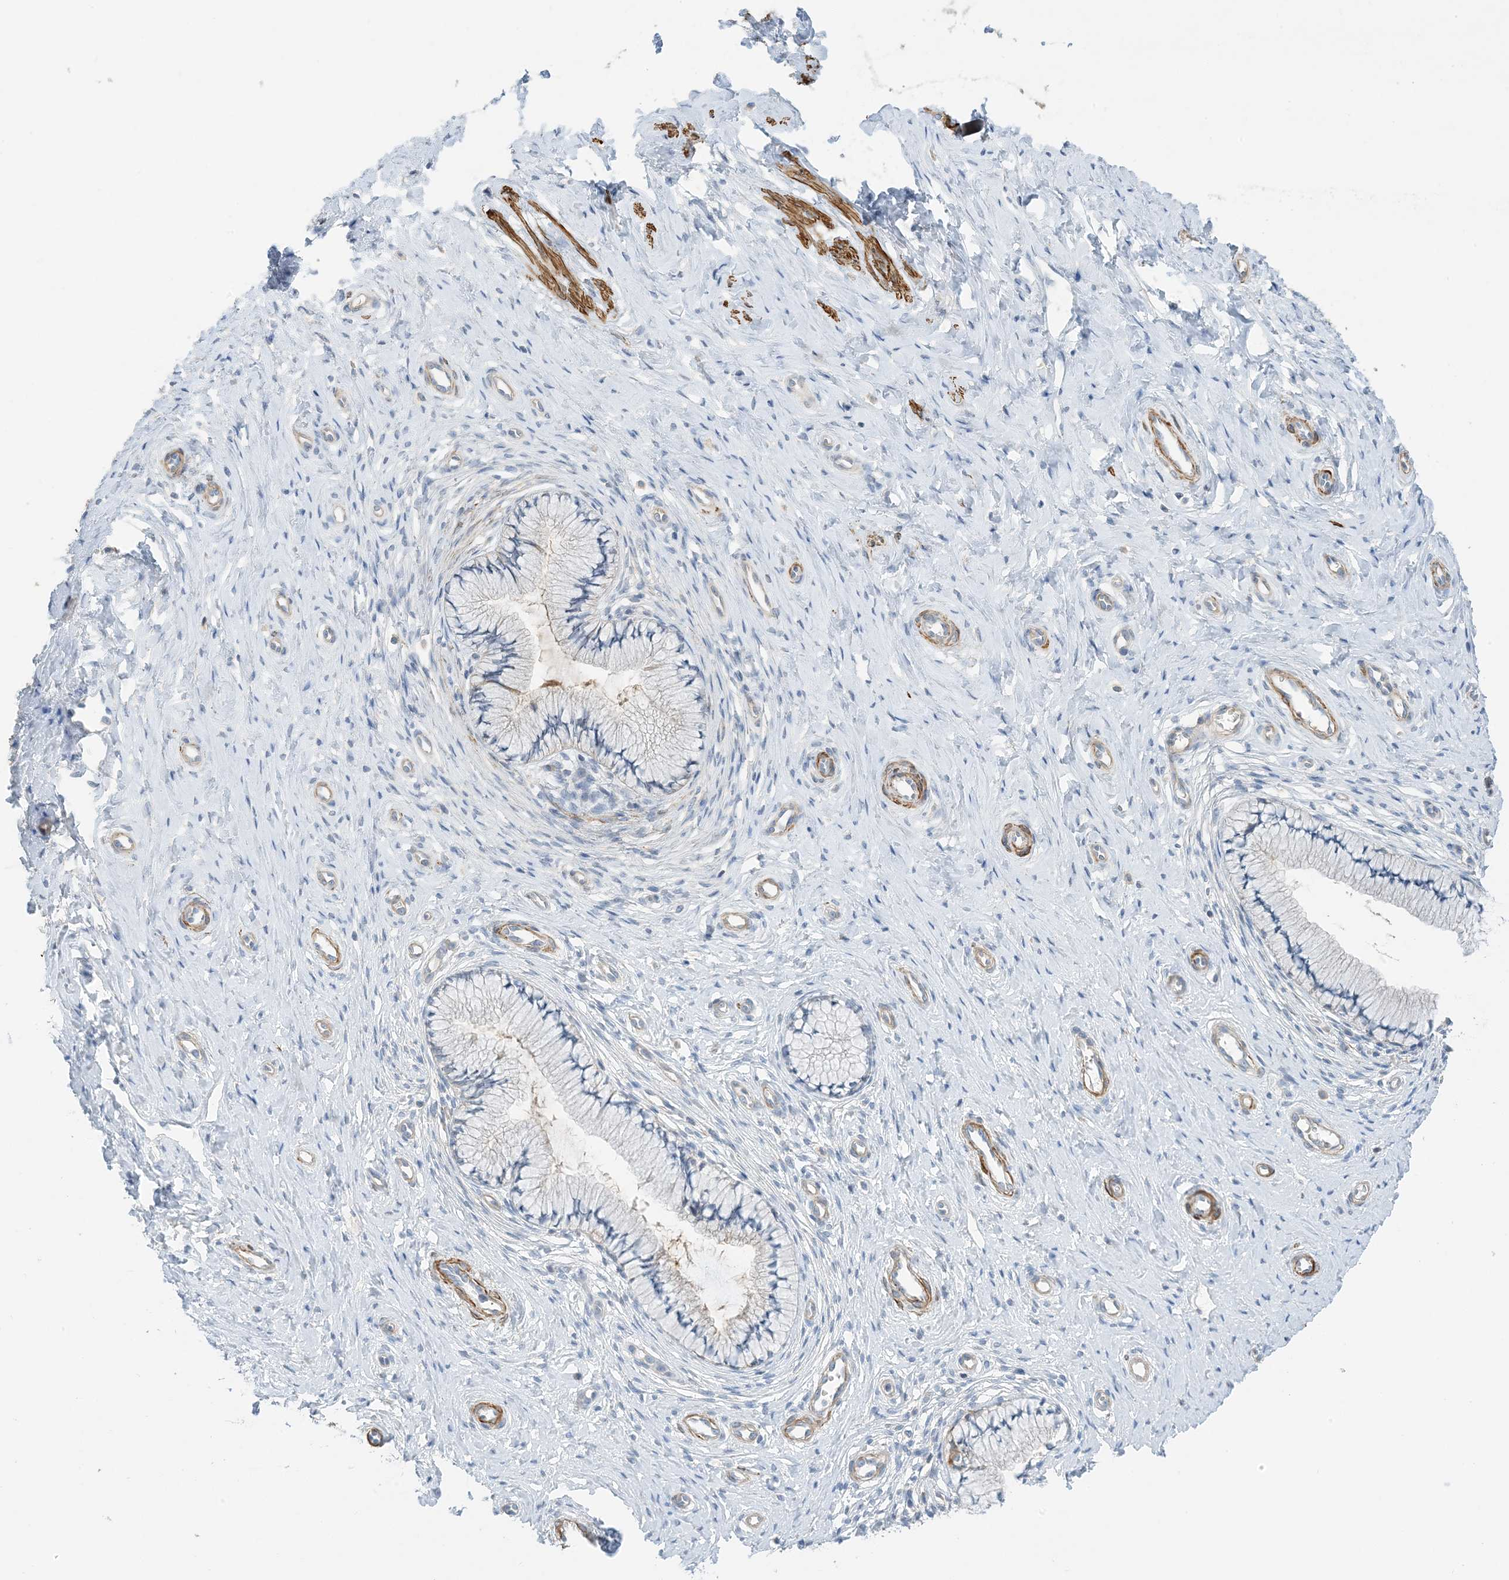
{"staining": {"intensity": "negative", "quantity": "none", "location": "none"}, "tissue": "cervix", "cell_type": "Glandular cells", "image_type": "normal", "snomed": [{"axis": "morphology", "description": "Normal tissue, NOS"}, {"axis": "topography", "description": "Cervix"}], "caption": "Immunohistochemical staining of benign cervix demonstrates no significant expression in glandular cells. Brightfield microscopy of IHC stained with DAB (brown) and hematoxylin (blue), captured at high magnification.", "gene": "KIFBP", "patient": {"sex": "female", "age": 36}}